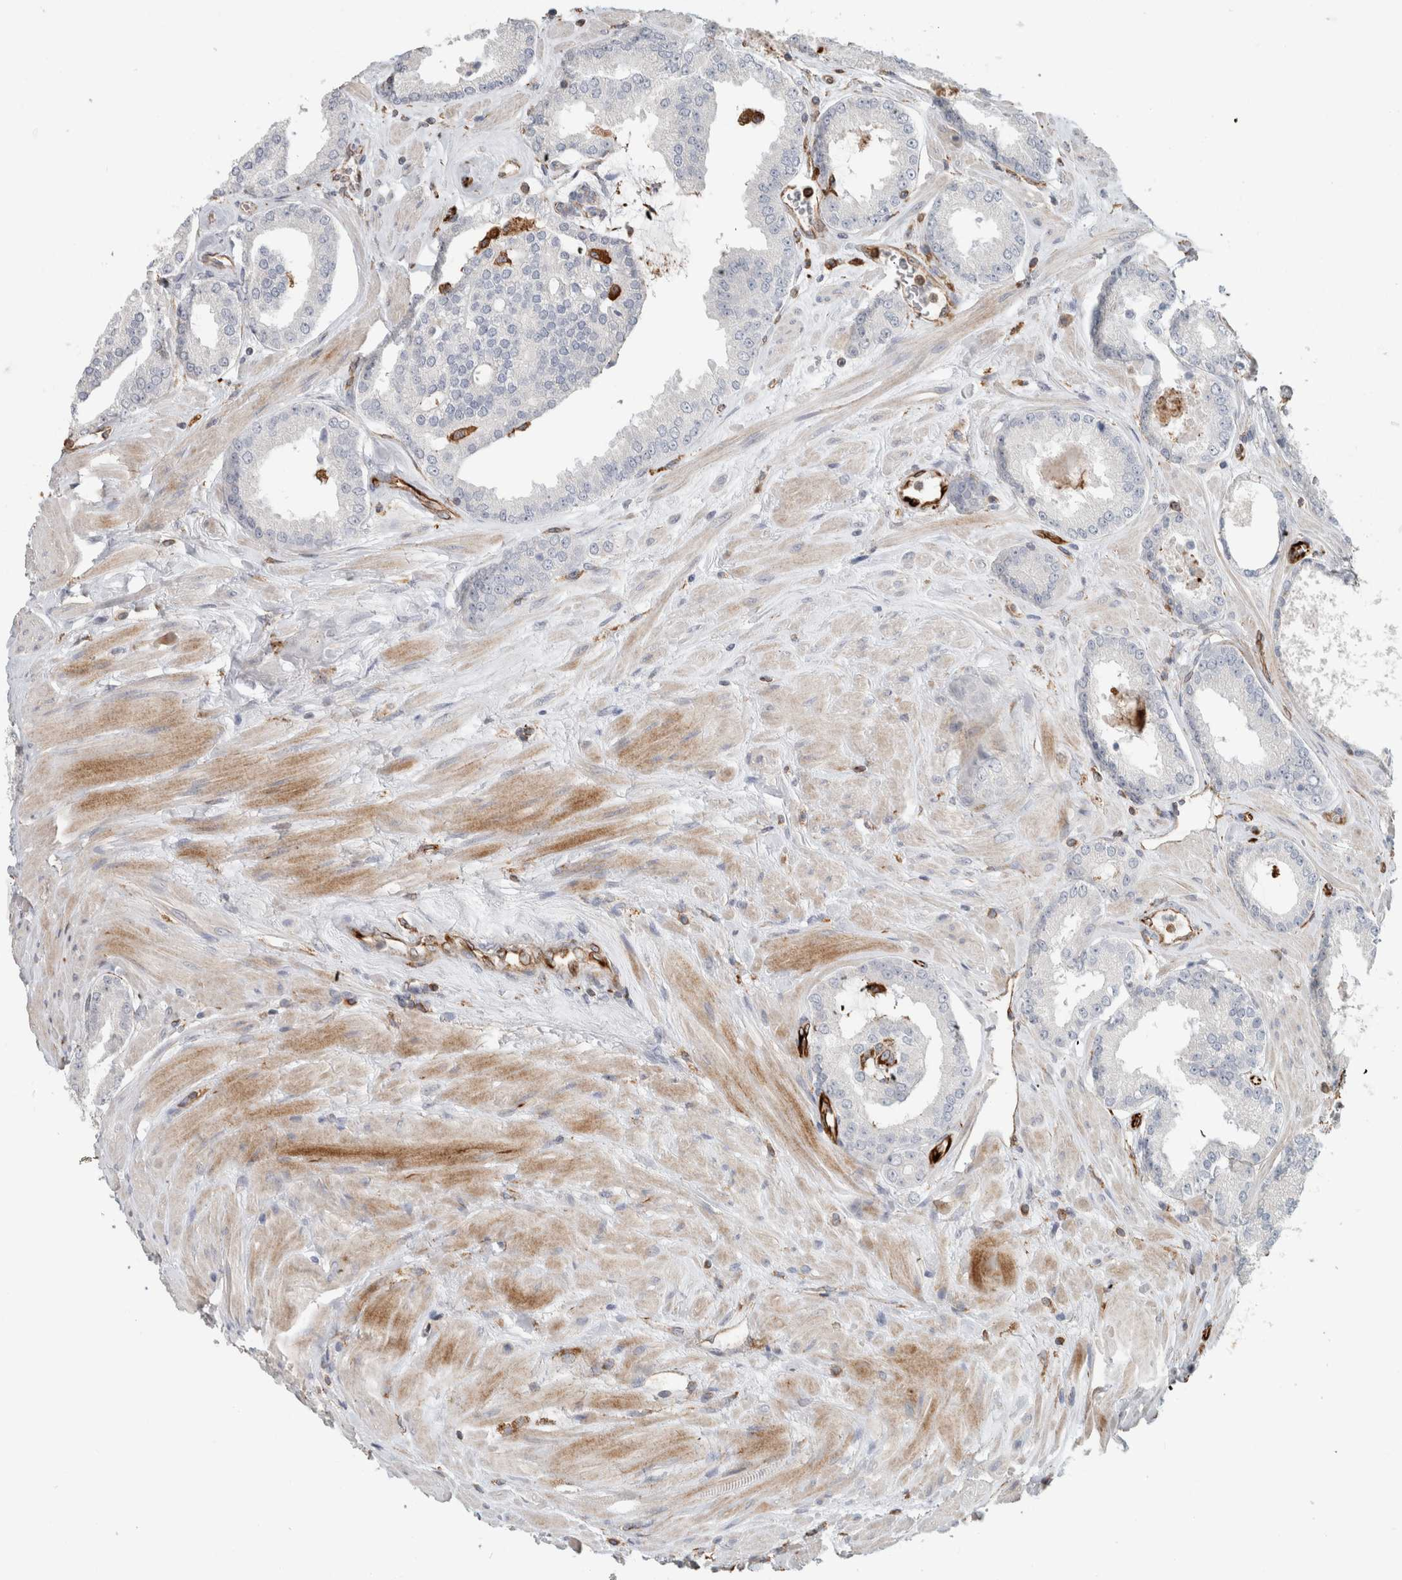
{"staining": {"intensity": "negative", "quantity": "none", "location": "none"}, "tissue": "prostate cancer", "cell_type": "Tumor cells", "image_type": "cancer", "snomed": [{"axis": "morphology", "description": "Adenocarcinoma, Low grade"}, {"axis": "topography", "description": "Prostate"}], "caption": "This photomicrograph is of prostate cancer stained with IHC to label a protein in brown with the nuclei are counter-stained blue. There is no staining in tumor cells. The staining is performed using DAB brown chromogen with nuclei counter-stained in using hematoxylin.", "gene": "LY86", "patient": {"sex": "male", "age": 62}}